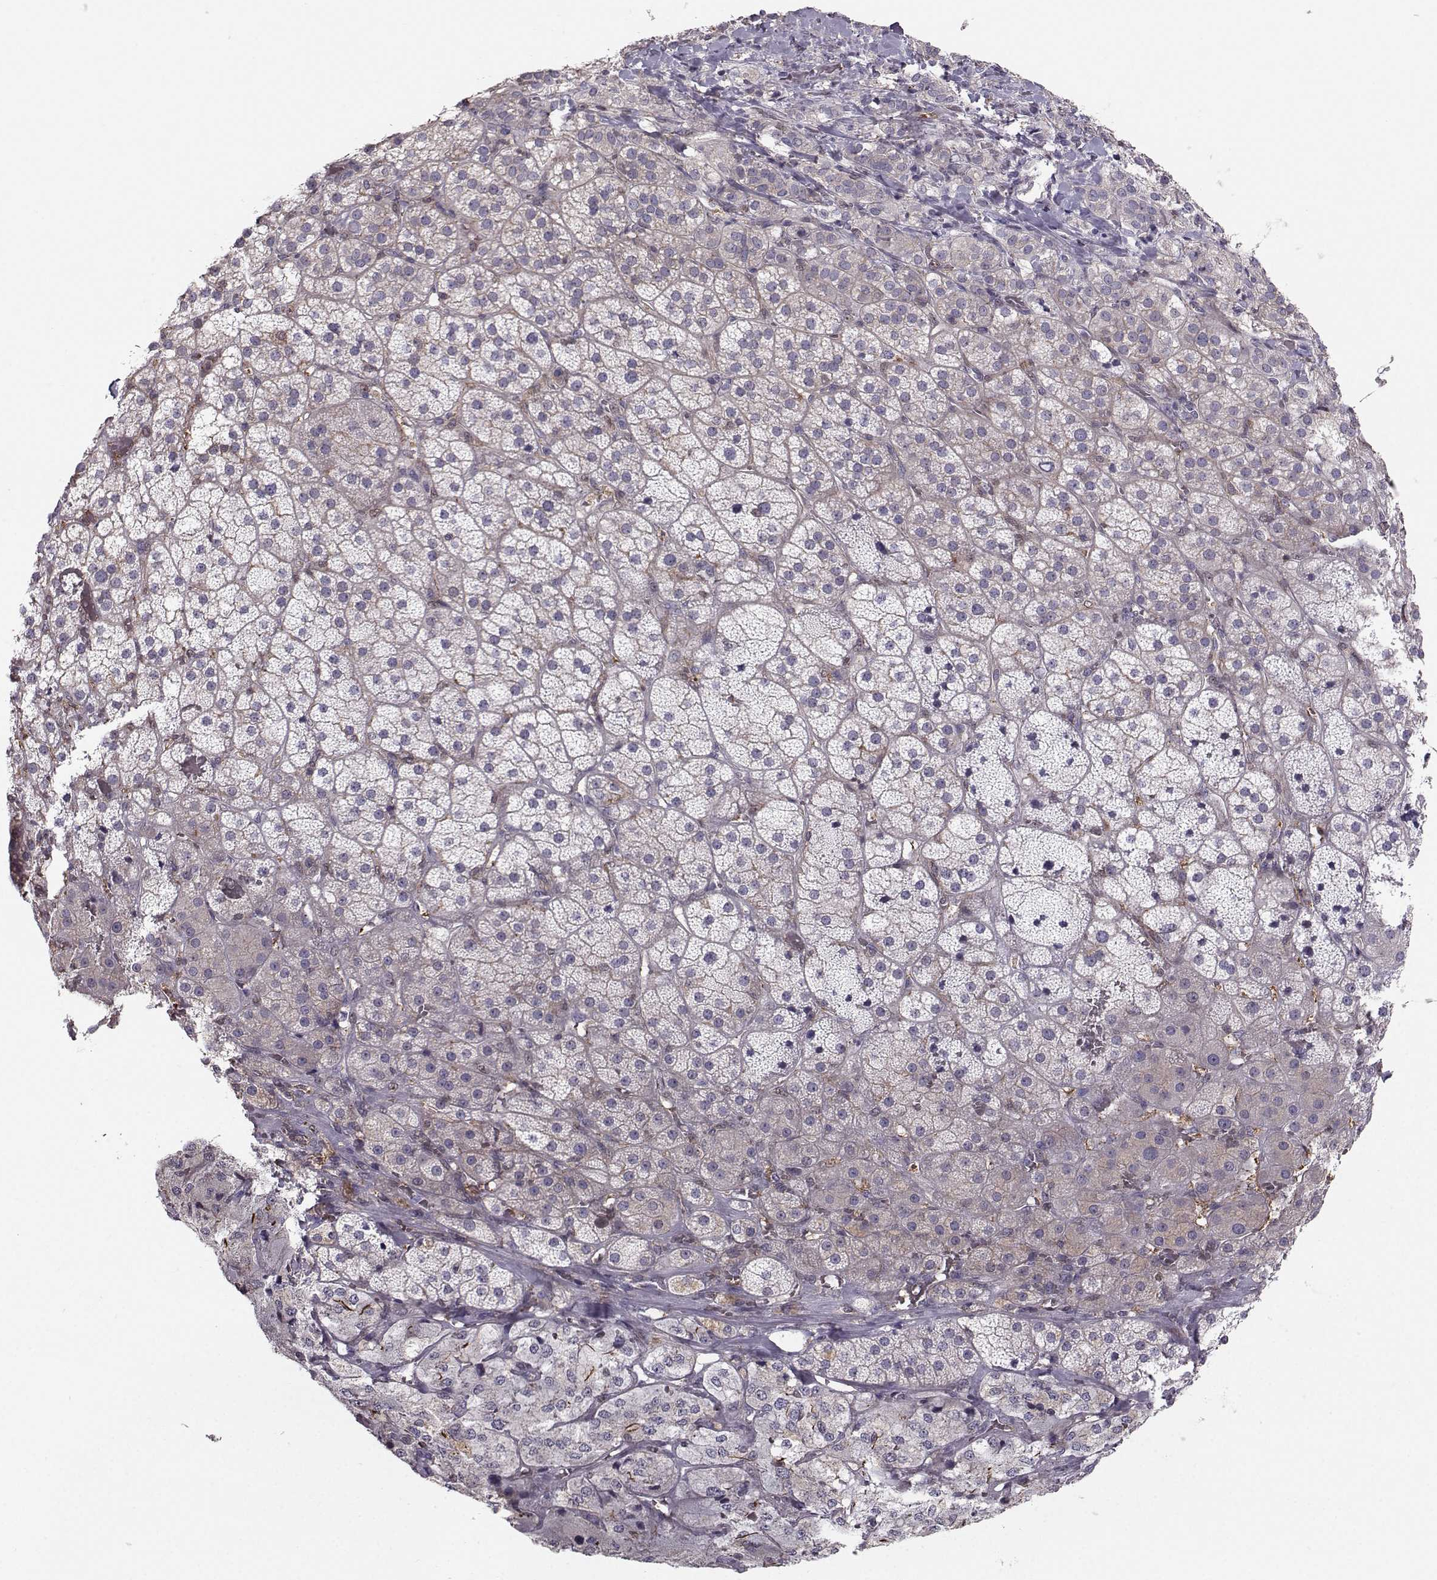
{"staining": {"intensity": "weak", "quantity": "25%-75%", "location": "cytoplasmic/membranous"}, "tissue": "adrenal gland", "cell_type": "Glandular cells", "image_type": "normal", "snomed": [{"axis": "morphology", "description": "Normal tissue, NOS"}, {"axis": "topography", "description": "Adrenal gland"}], "caption": "This micrograph exhibits benign adrenal gland stained with immunohistochemistry (IHC) to label a protein in brown. The cytoplasmic/membranous of glandular cells show weak positivity for the protein. Nuclei are counter-stained blue.", "gene": "ASB16", "patient": {"sex": "male", "age": 57}}